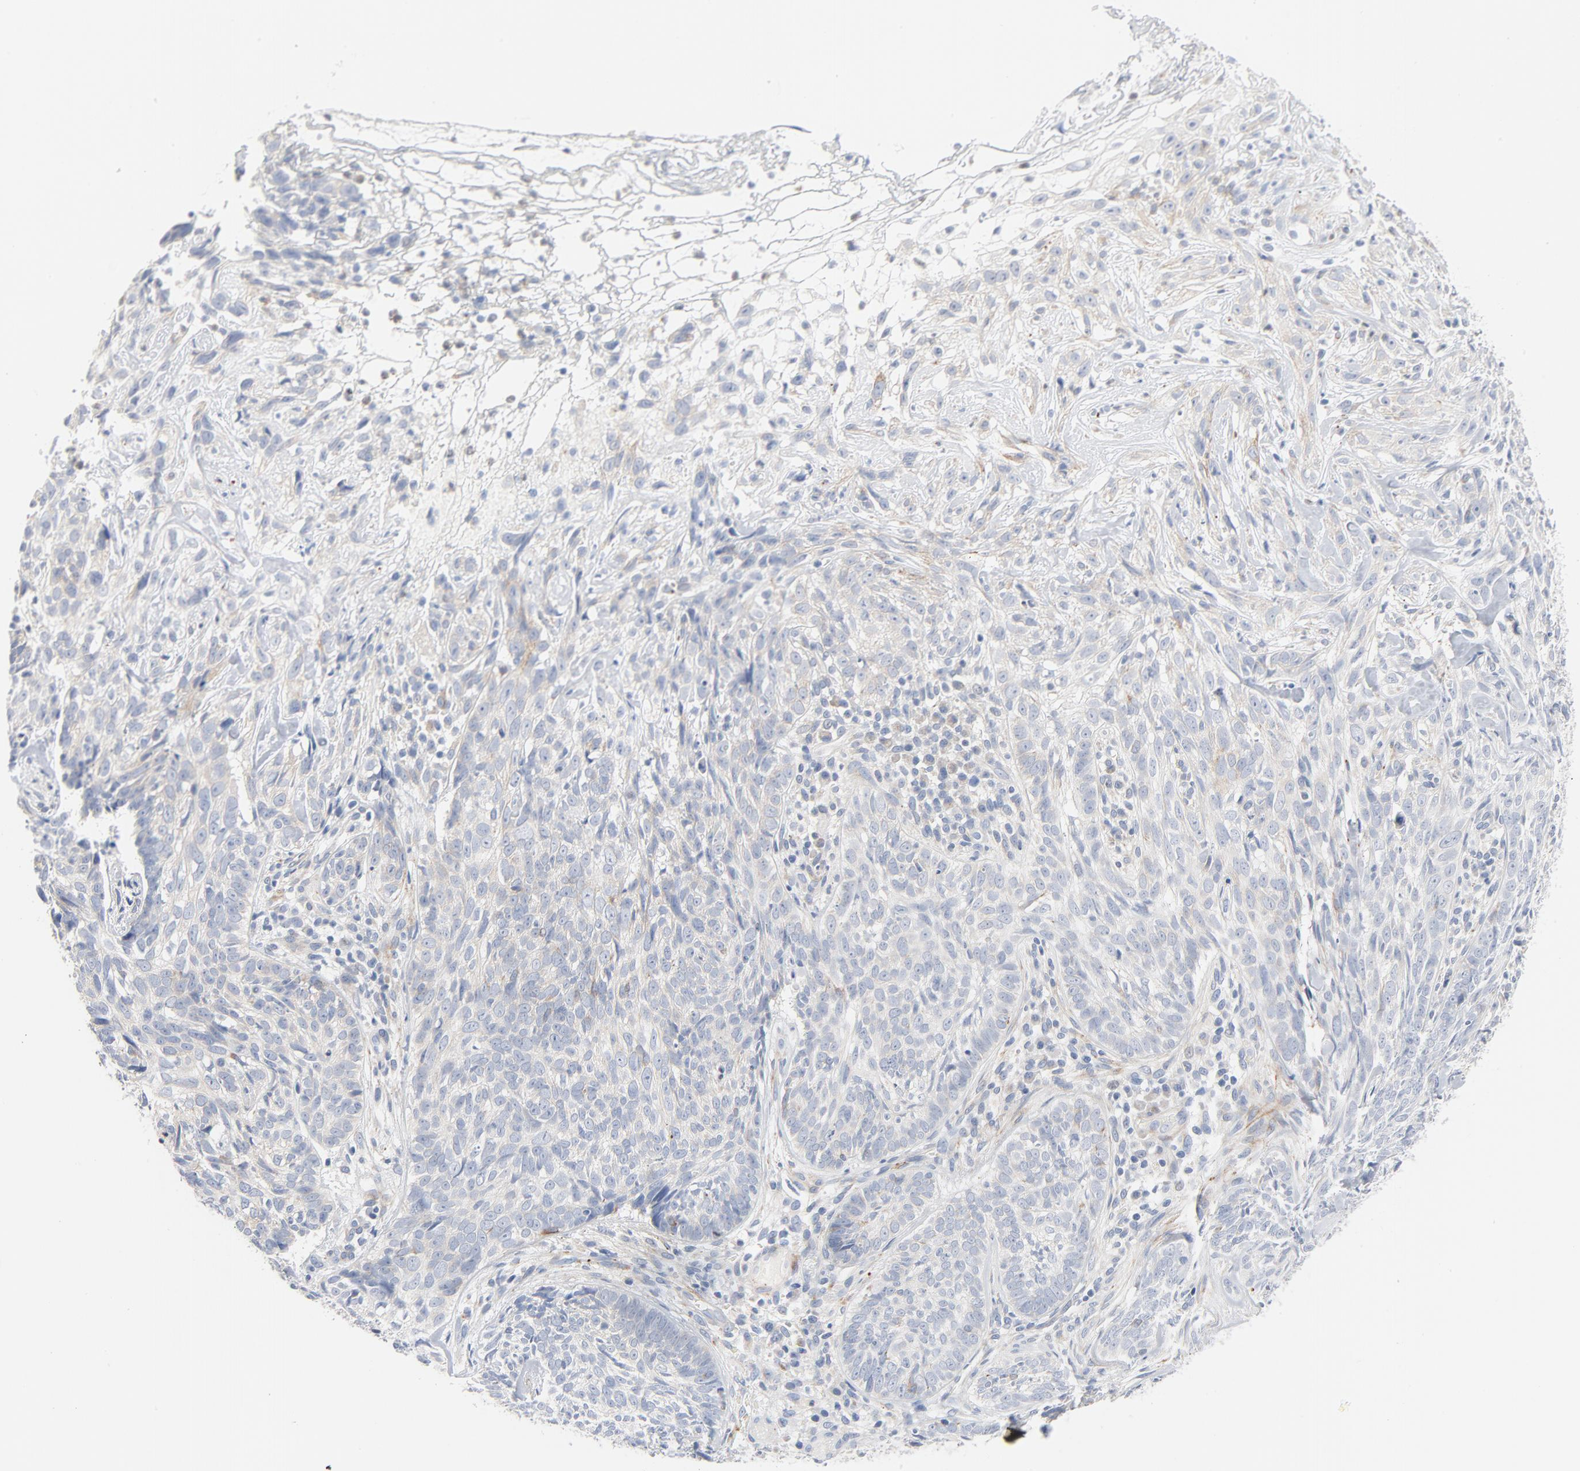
{"staining": {"intensity": "negative", "quantity": "none", "location": "none"}, "tissue": "skin cancer", "cell_type": "Tumor cells", "image_type": "cancer", "snomed": [{"axis": "morphology", "description": "Basal cell carcinoma"}, {"axis": "topography", "description": "Skin"}], "caption": "Immunohistochemistry image of neoplastic tissue: human skin basal cell carcinoma stained with DAB reveals no significant protein staining in tumor cells.", "gene": "IFT43", "patient": {"sex": "male", "age": 72}}